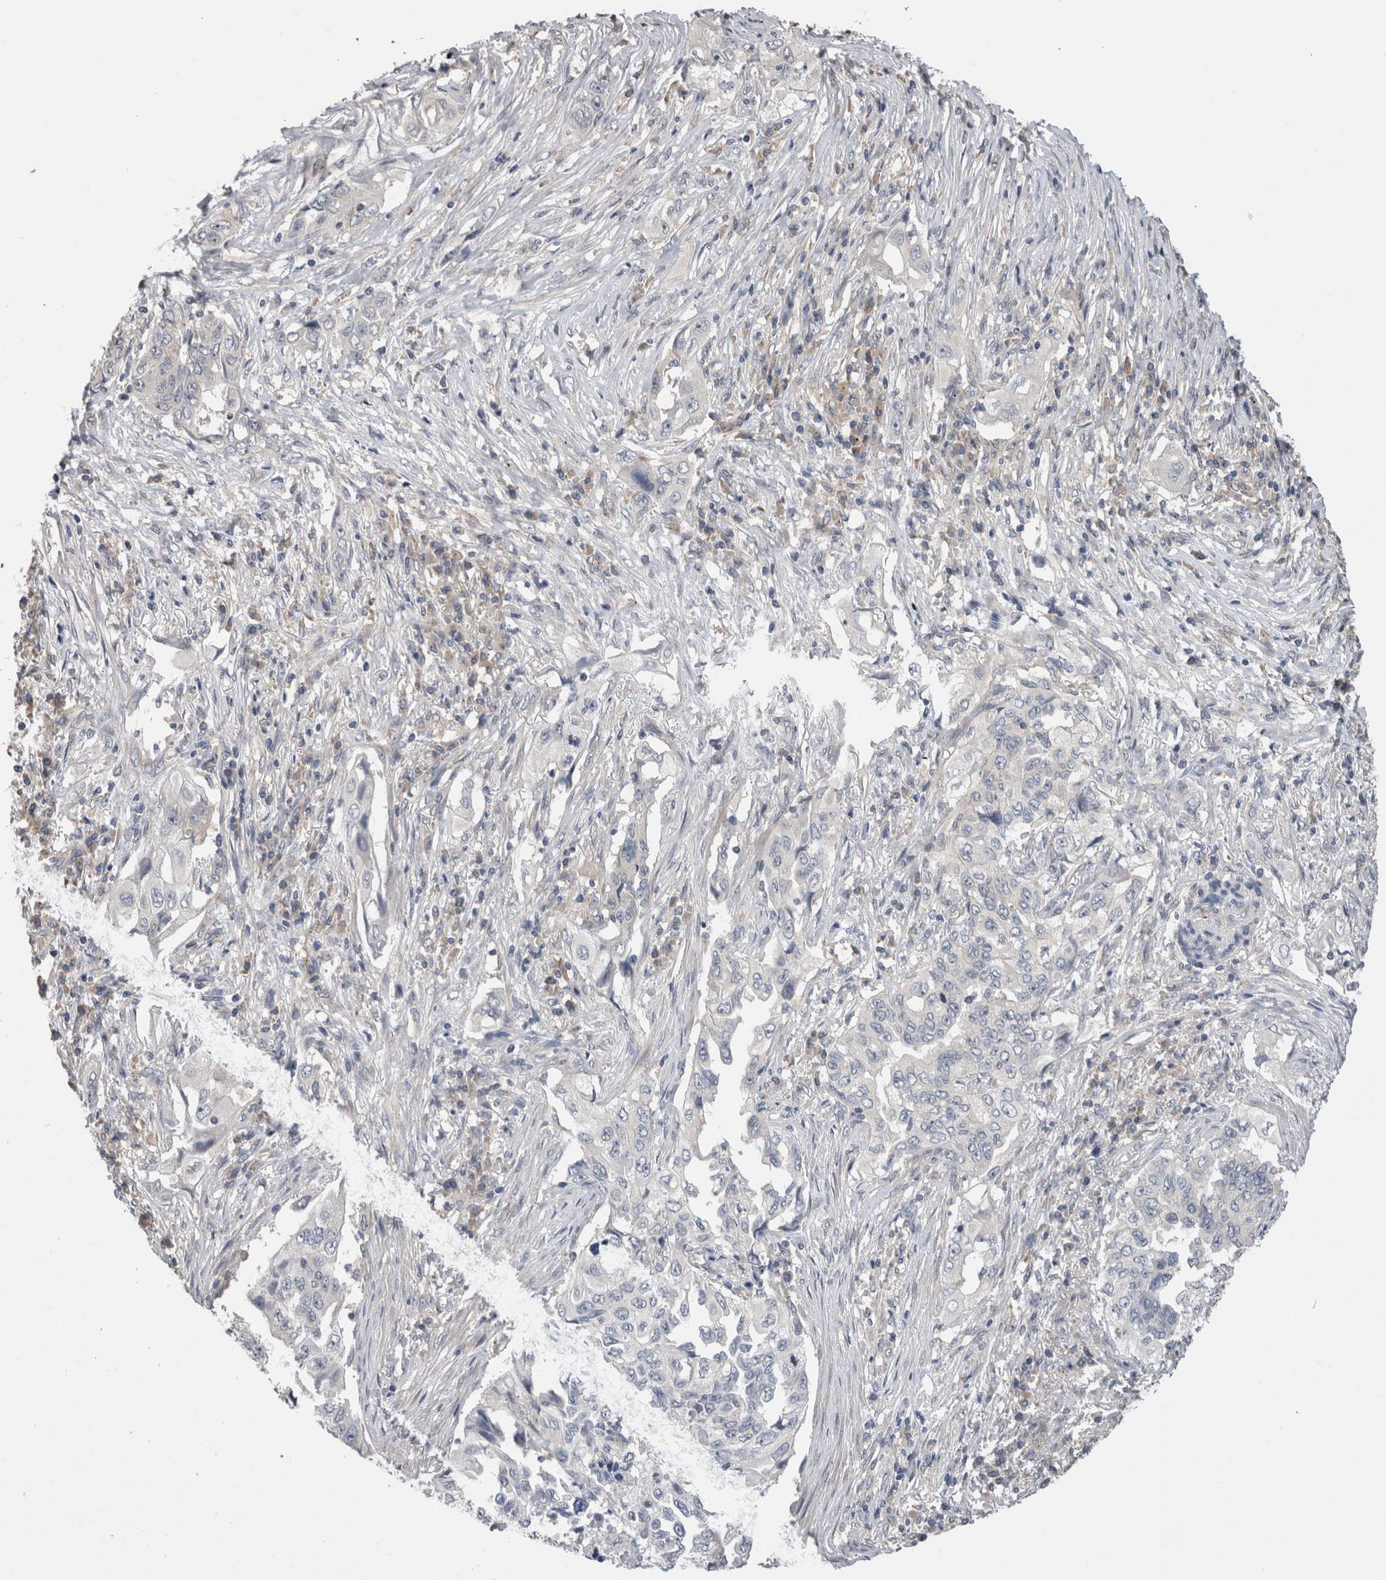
{"staining": {"intensity": "negative", "quantity": "none", "location": "none"}, "tissue": "lung cancer", "cell_type": "Tumor cells", "image_type": "cancer", "snomed": [{"axis": "morphology", "description": "Adenocarcinoma, NOS"}, {"axis": "topography", "description": "Lung"}], "caption": "Tumor cells are negative for protein expression in human lung cancer.", "gene": "DCTN6", "patient": {"sex": "female", "age": 51}}